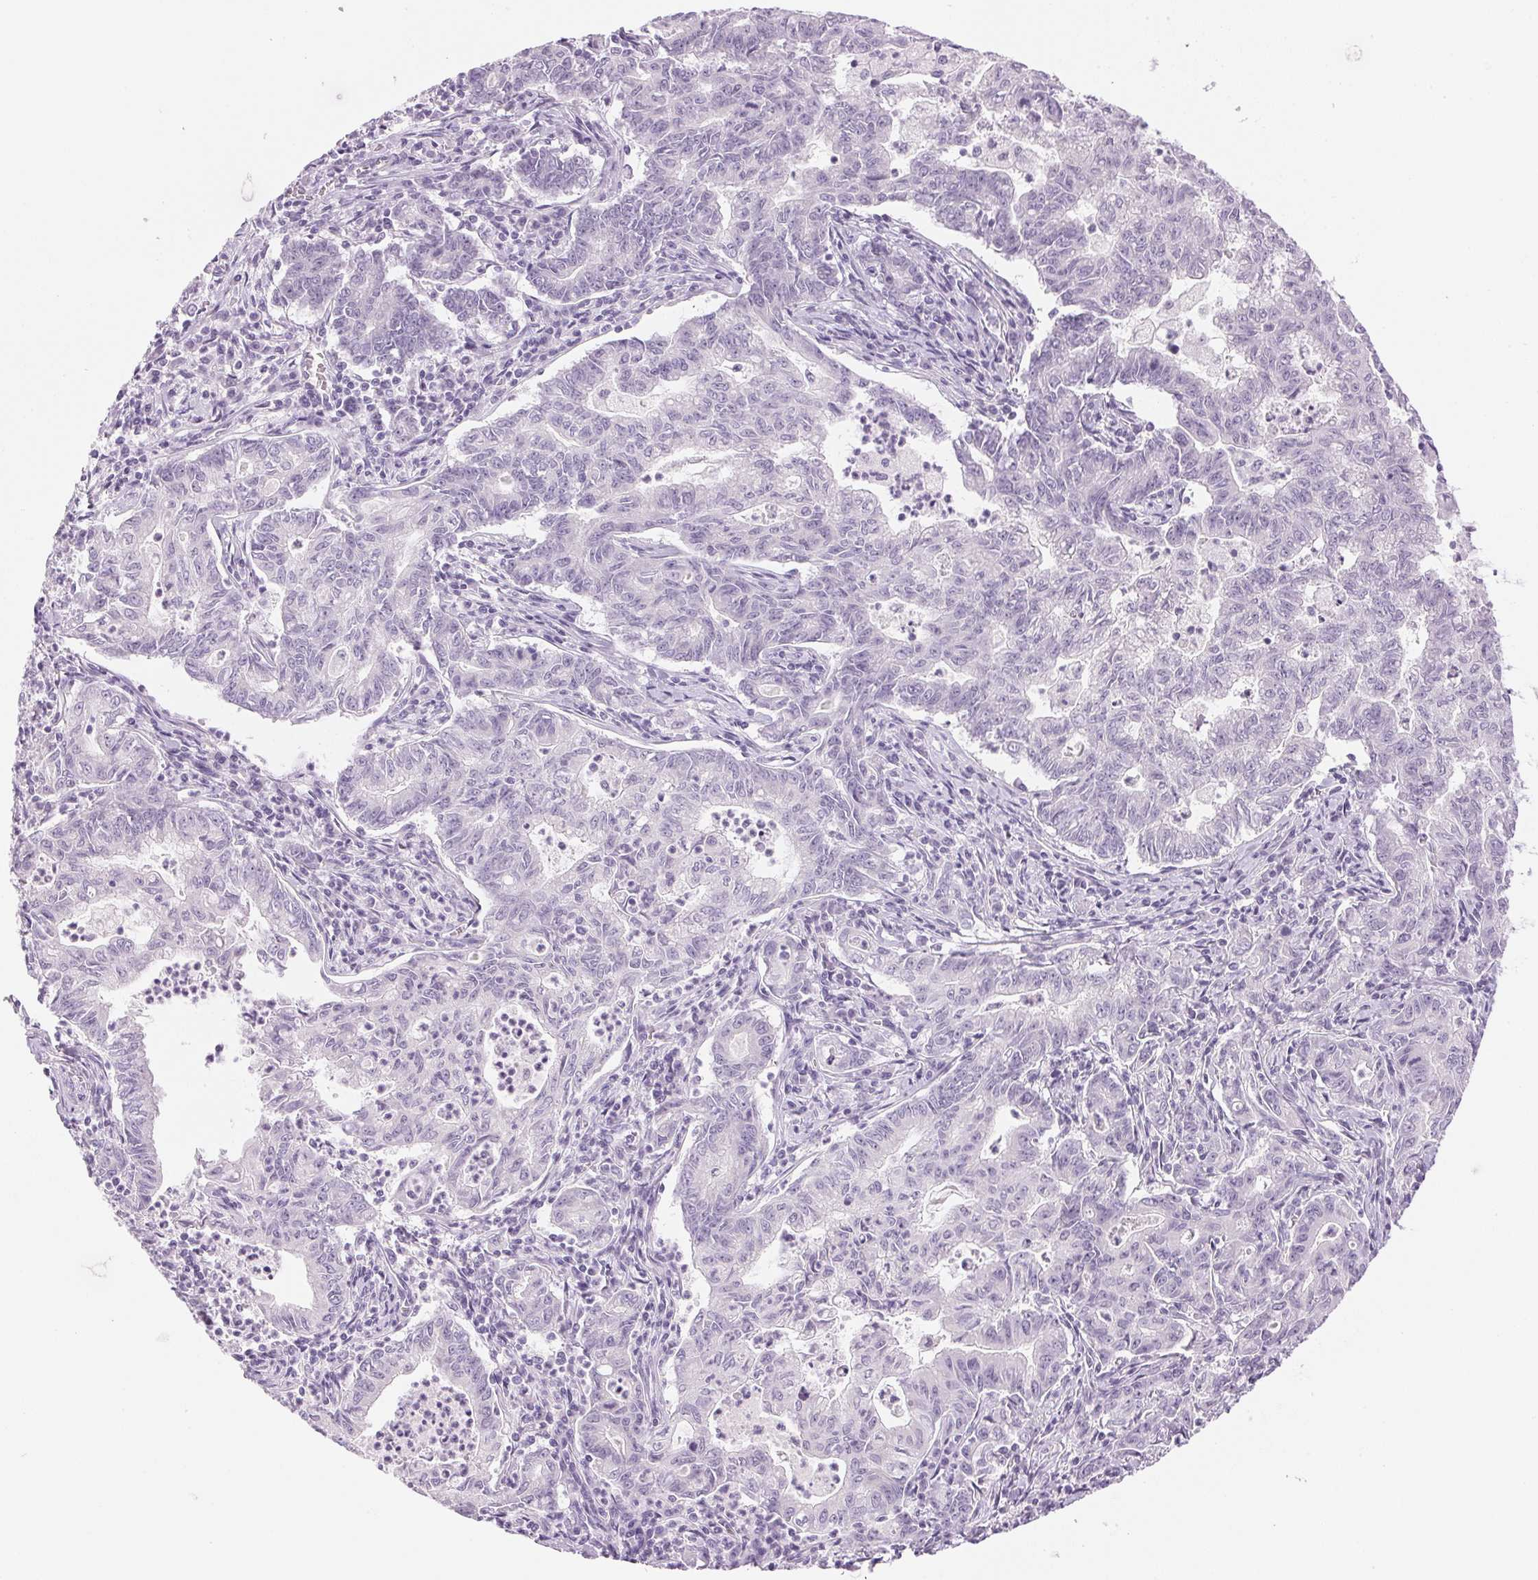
{"staining": {"intensity": "negative", "quantity": "none", "location": "none"}, "tissue": "stomach cancer", "cell_type": "Tumor cells", "image_type": "cancer", "snomed": [{"axis": "morphology", "description": "Adenocarcinoma, NOS"}, {"axis": "topography", "description": "Stomach, upper"}], "caption": "There is no significant positivity in tumor cells of stomach adenocarcinoma. Brightfield microscopy of IHC stained with DAB (3,3'-diaminobenzidine) (brown) and hematoxylin (blue), captured at high magnification.", "gene": "IGFBP1", "patient": {"sex": "female", "age": 79}}